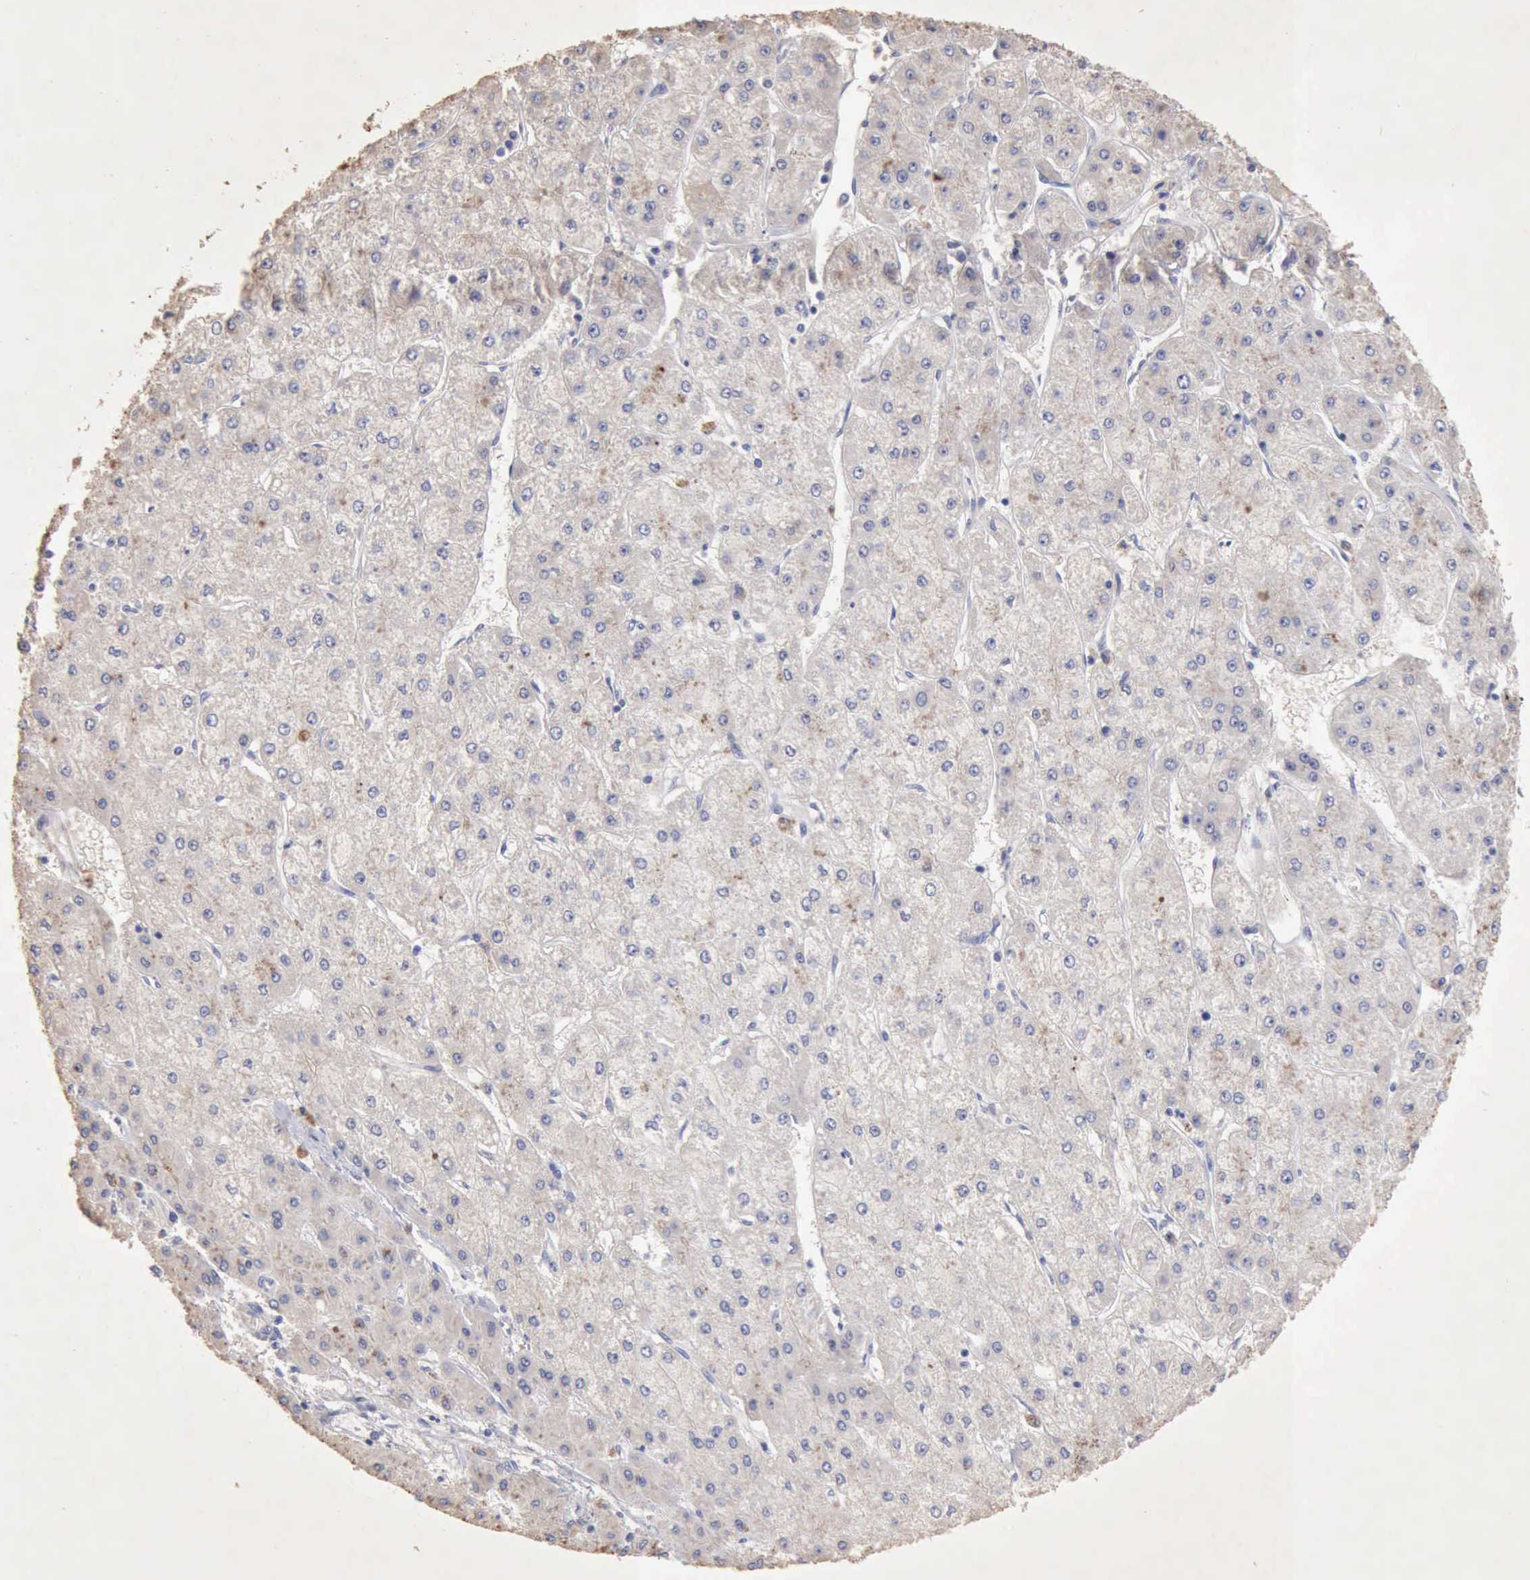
{"staining": {"intensity": "negative", "quantity": "none", "location": "none"}, "tissue": "liver cancer", "cell_type": "Tumor cells", "image_type": "cancer", "snomed": [{"axis": "morphology", "description": "Carcinoma, Hepatocellular, NOS"}, {"axis": "topography", "description": "Liver"}], "caption": "Liver cancer was stained to show a protein in brown. There is no significant staining in tumor cells.", "gene": "KRT6B", "patient": {"sex": "female", "age": 52}}